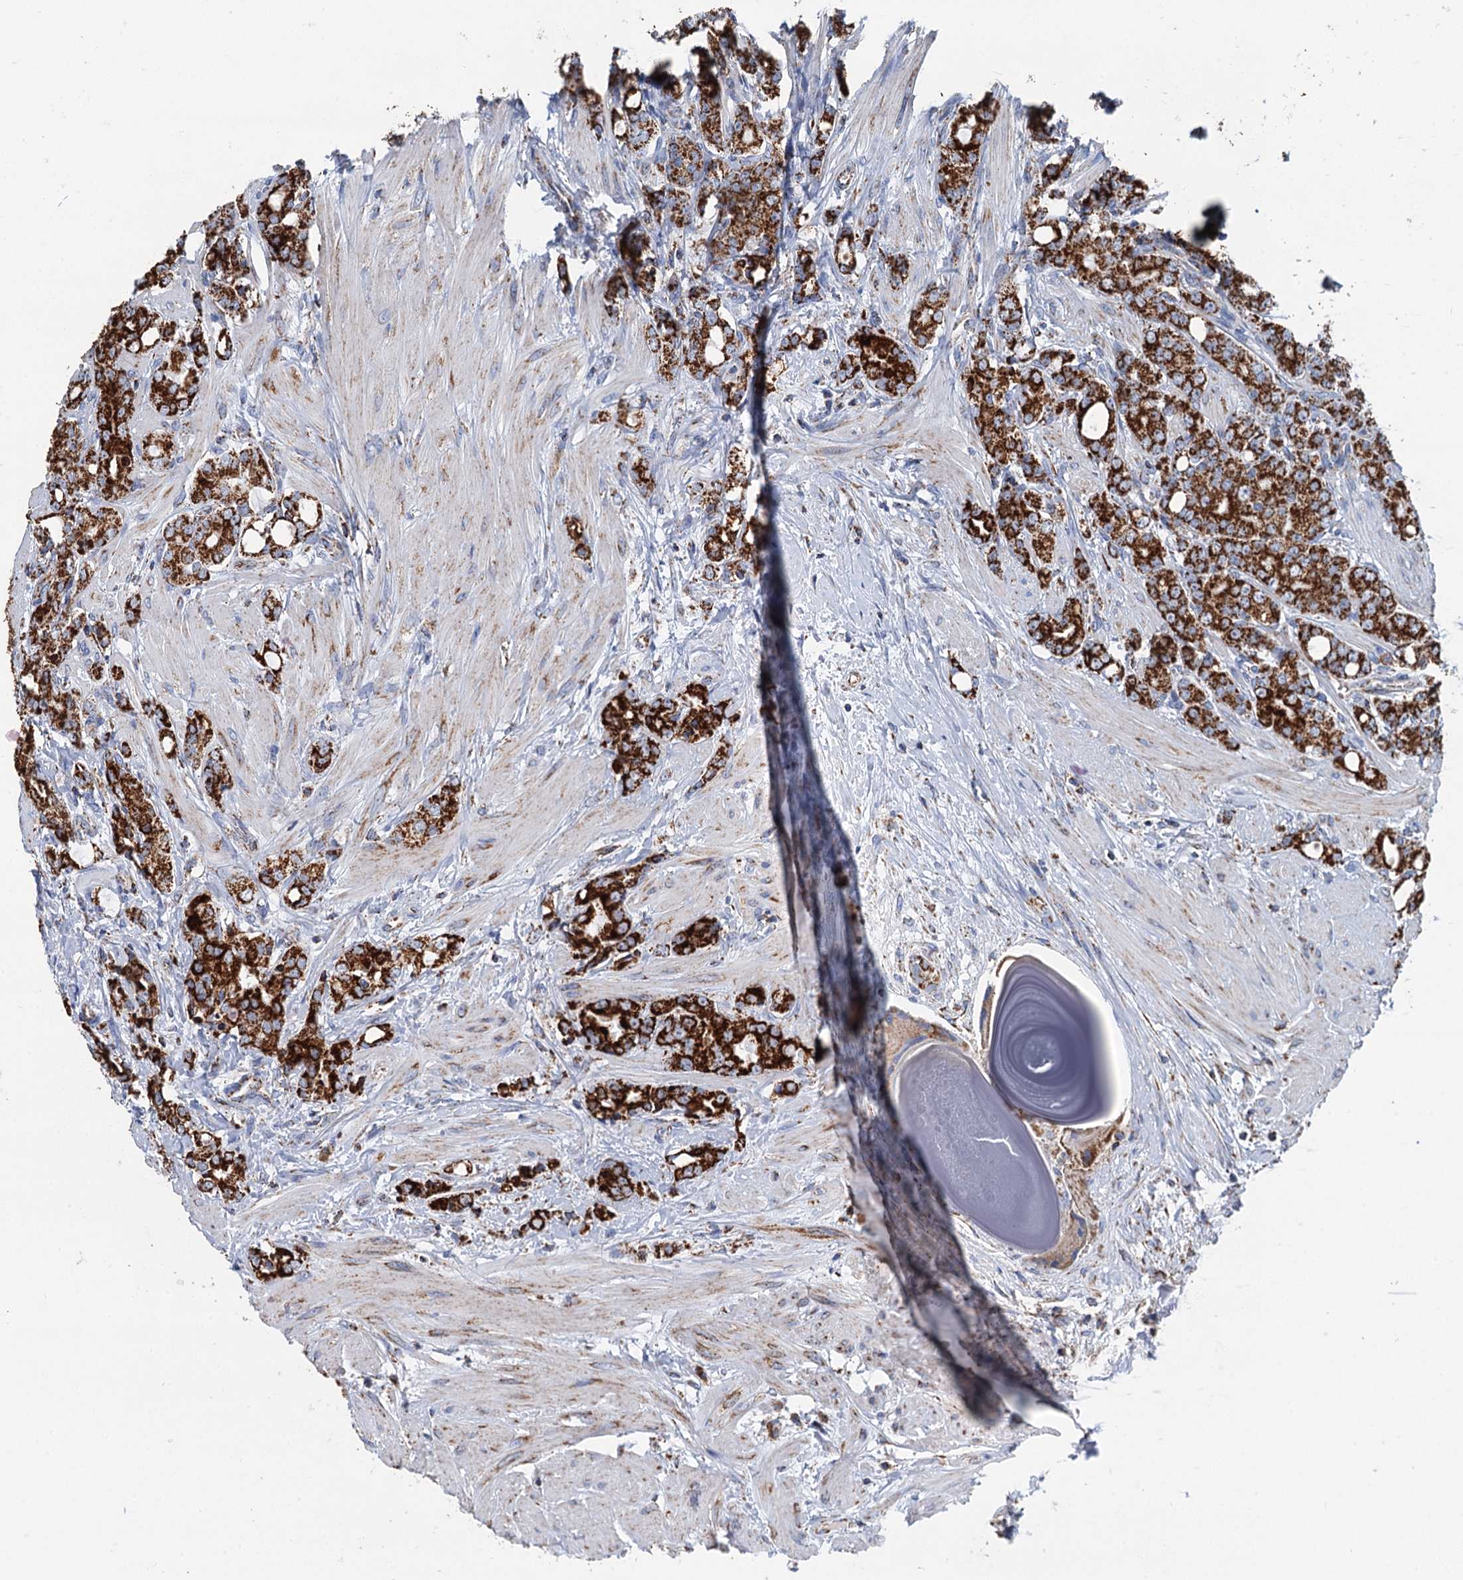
{"staining": {"intensity": "strong", "quantity": ">75%", "location": "cytoplasmic/membranous"}, "tissue": "prostate cancer", "cell_type": "Tumor cells", "image_type": "cancer", "snomed": [{"axis": "morphology", "description": "Adenocarcinoma, High grade"}, {"axis": "topography", "description": "Prostate"}], "caption": "Brown immunohistochemical staining in prostate cancer reveals strong cytoplasmic/membranous expression in approximately >75% of tumor cells. (DAB (3,3'-diaminobenzidine) IHC, brown staining for protein, blue staining for nuclei).", "gene": "IVD", "patient": {"sex": "male", "age": 62}}